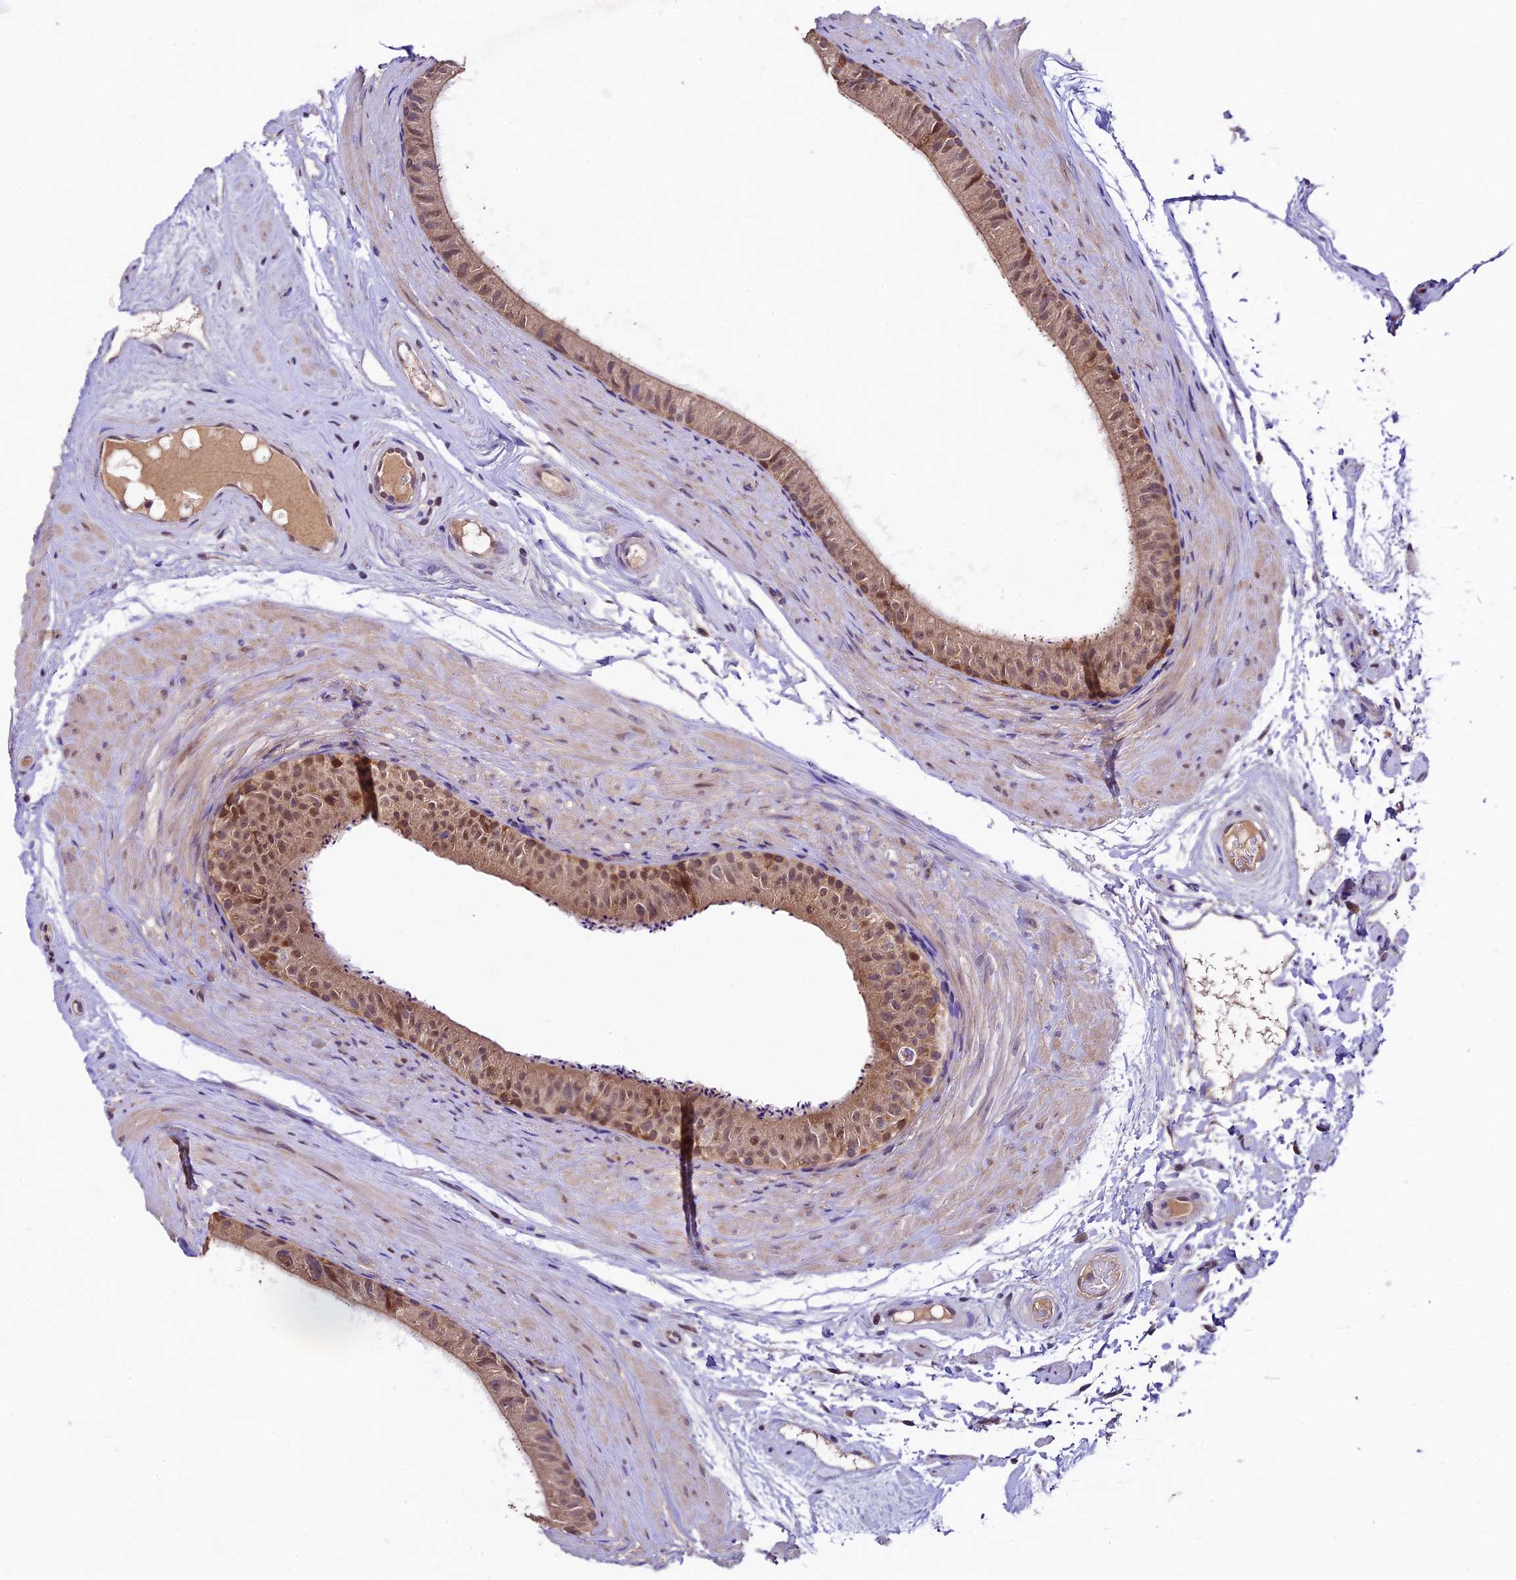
{"staining": {"intensity": "moderate", "quantity": "25%-75%", "location": "cytoplasmic/membranous,nuclear"}, "tissue": "epididymis", "cell_type": "Glandular cells", "image_type": "normal", "snomed": [{"axis": "morphology", "description": "Normal tissue, NOS"}, {"axis": "topography", "description": "Epididymis"}], "caption": "Immunohistochemistry (IHC) photomicrograph of benign epididymis: human epididymis stained using immunohistochemistry (IHC) shows medium levels of moderate protein expression localized specifically in the cytoplasmic/membranous,nuclear of glandular cells, appearing as a cytoplasmic/membranous,nuclear brown color.", "gene": "SBNO2", "patient": {"sex": "male", "age": 45}}